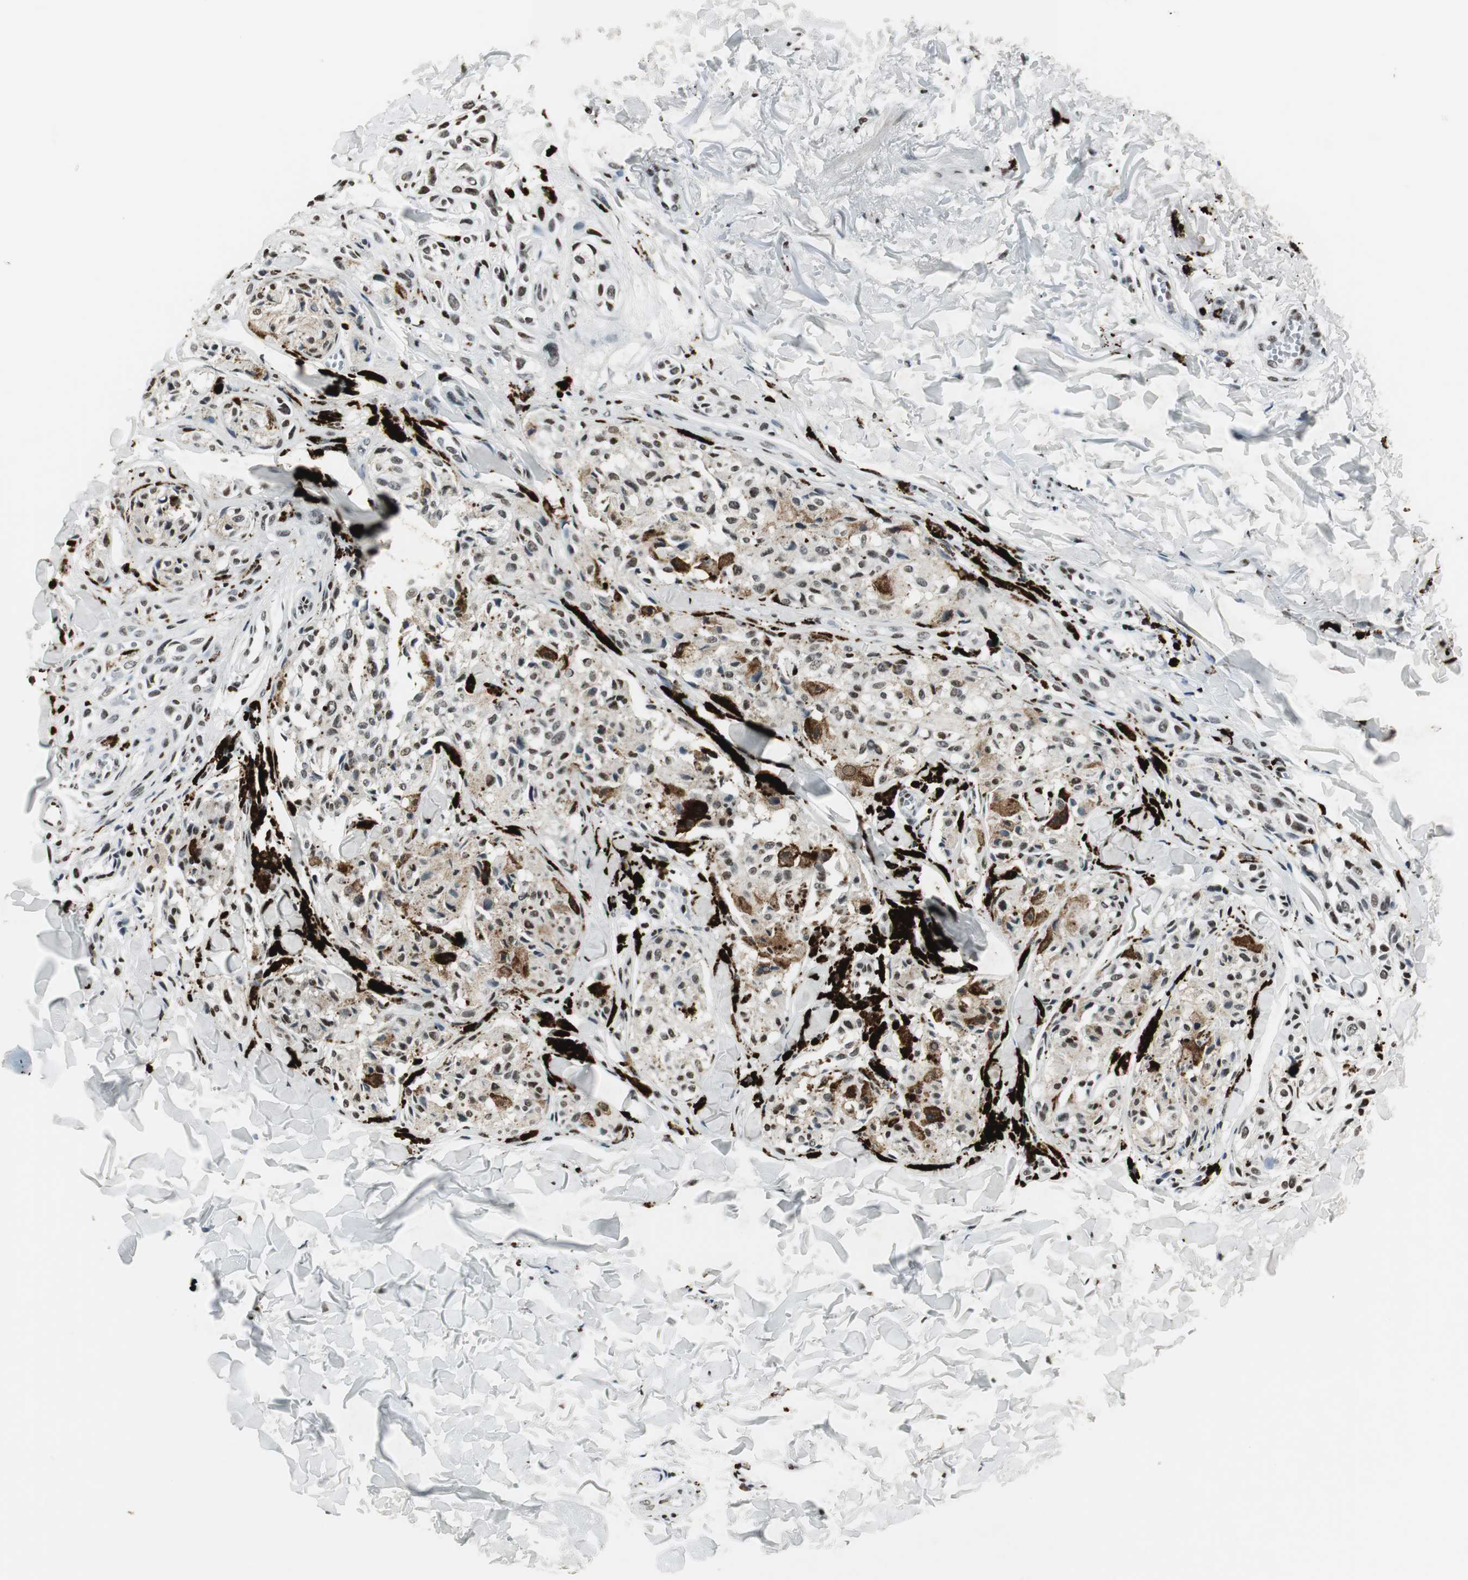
{"staining": {"intensity": "moderate", "quantity": "25%-75%", "location": "cytoplasmic/membranous"}, "tissue": "melanoma", "cell_type": "Tumor cells", "image_type": "cancer", "snomed": [{"axis": "morphology", "description": "Malignant melanoma, Metastatic site"}, {"axis": "topography", "description": "Skin"}], "caption": "This histopathology image reveals IHC staining of malignant melanoma (metastatic site), with medium moderate cytoplasmic/membranous staining in about 25%-75% of tumor cells.", "gene": "RBBP4", "patient": {"sex": "female", "age": 66}}